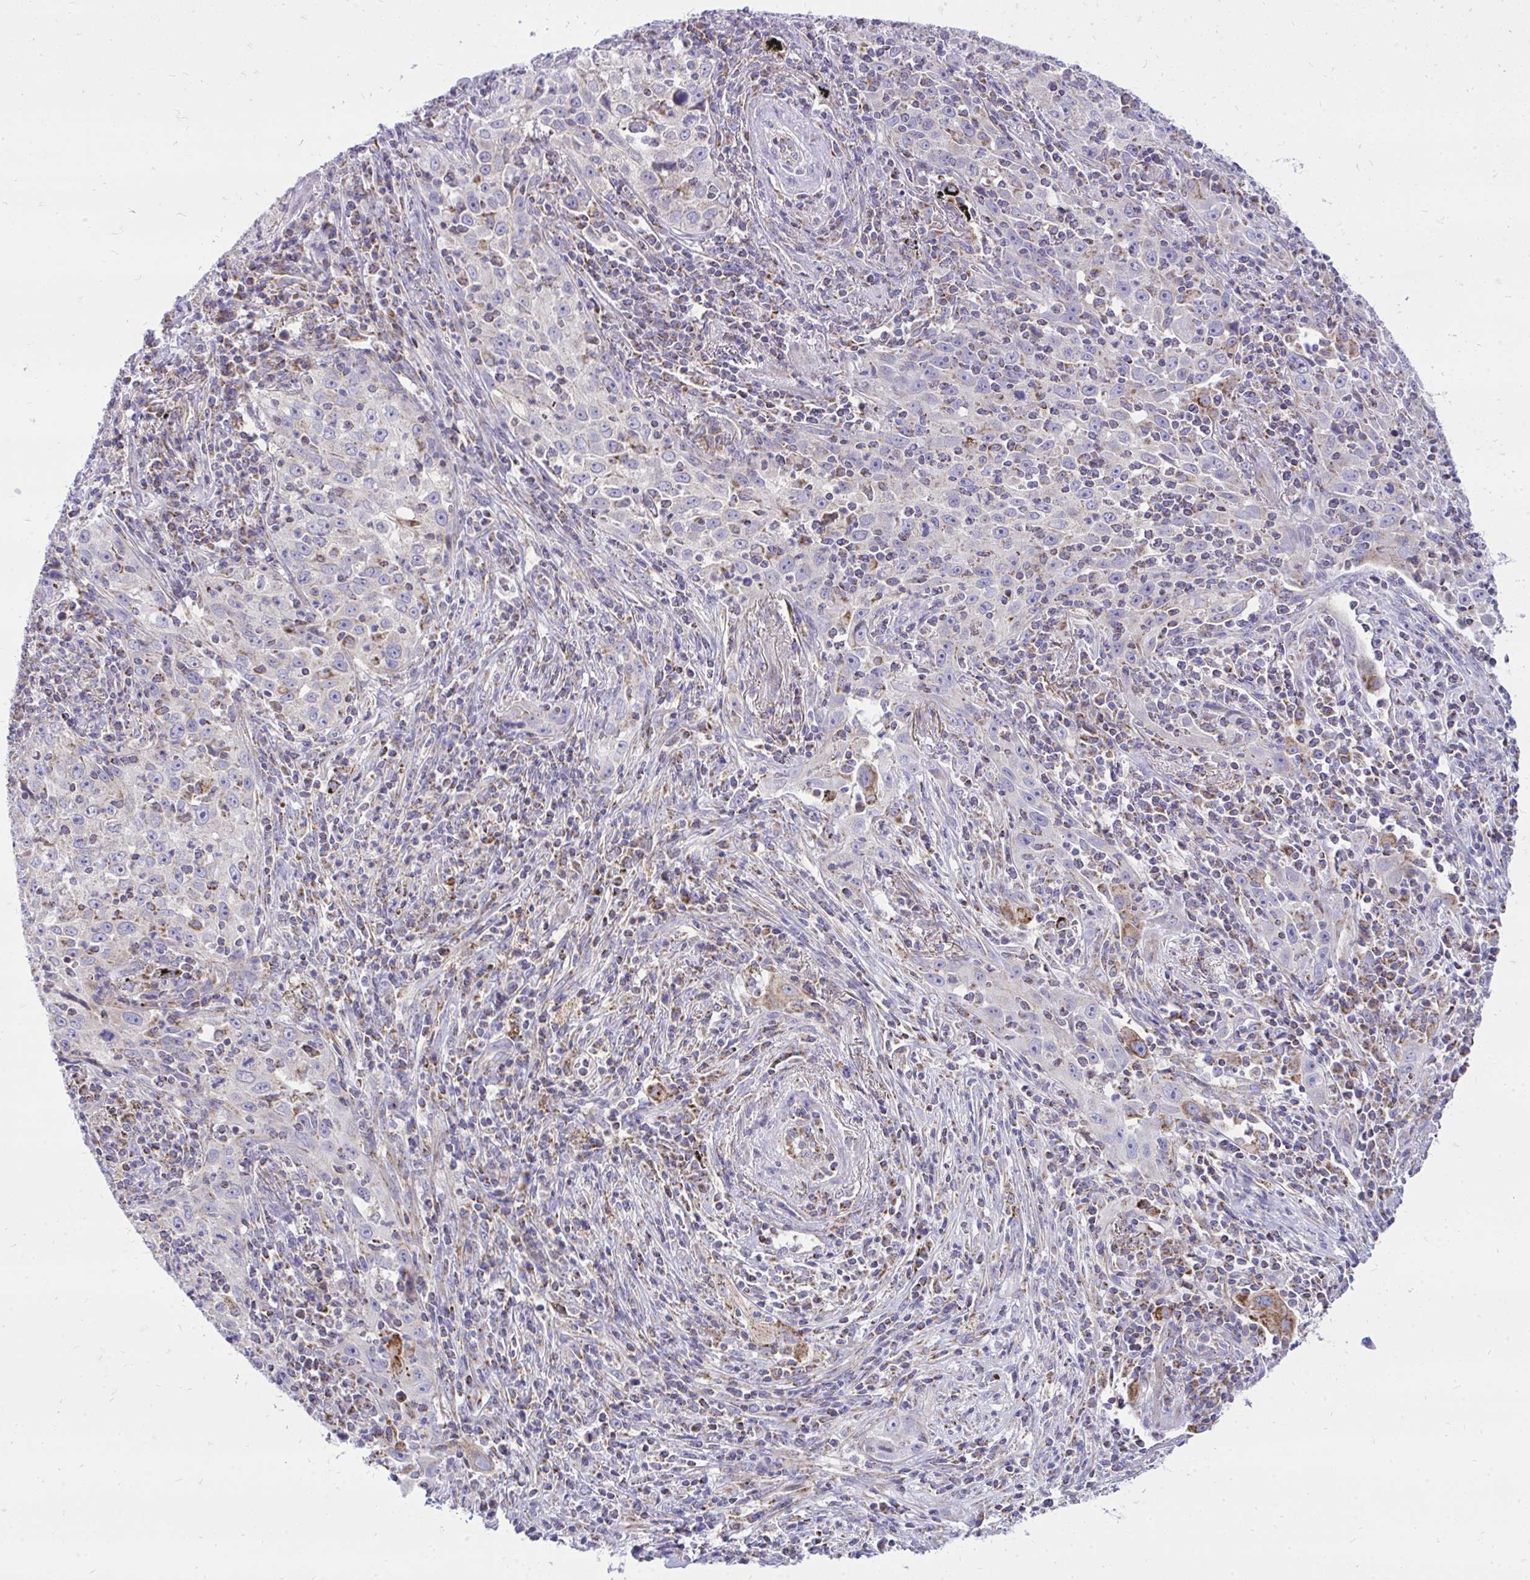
{"staining": {"intensity": "negative", "quantity": "none", "location": "none"}, "tissue": "lung cancer", "cell_type": "Tumor cells", "image_type": "cancer", "snomed": [{"axis": "morphology", "description": "Squamous cell carcinoma, NOS"}, {"axis": "topography", "description": "Lung"}], "caption": "Lung cancer was stained to show a protein in brown. There is no significant positivity in tumor cells.", "gene": "SPTBN2", "patient": {"sex": "male", "age": 71}}